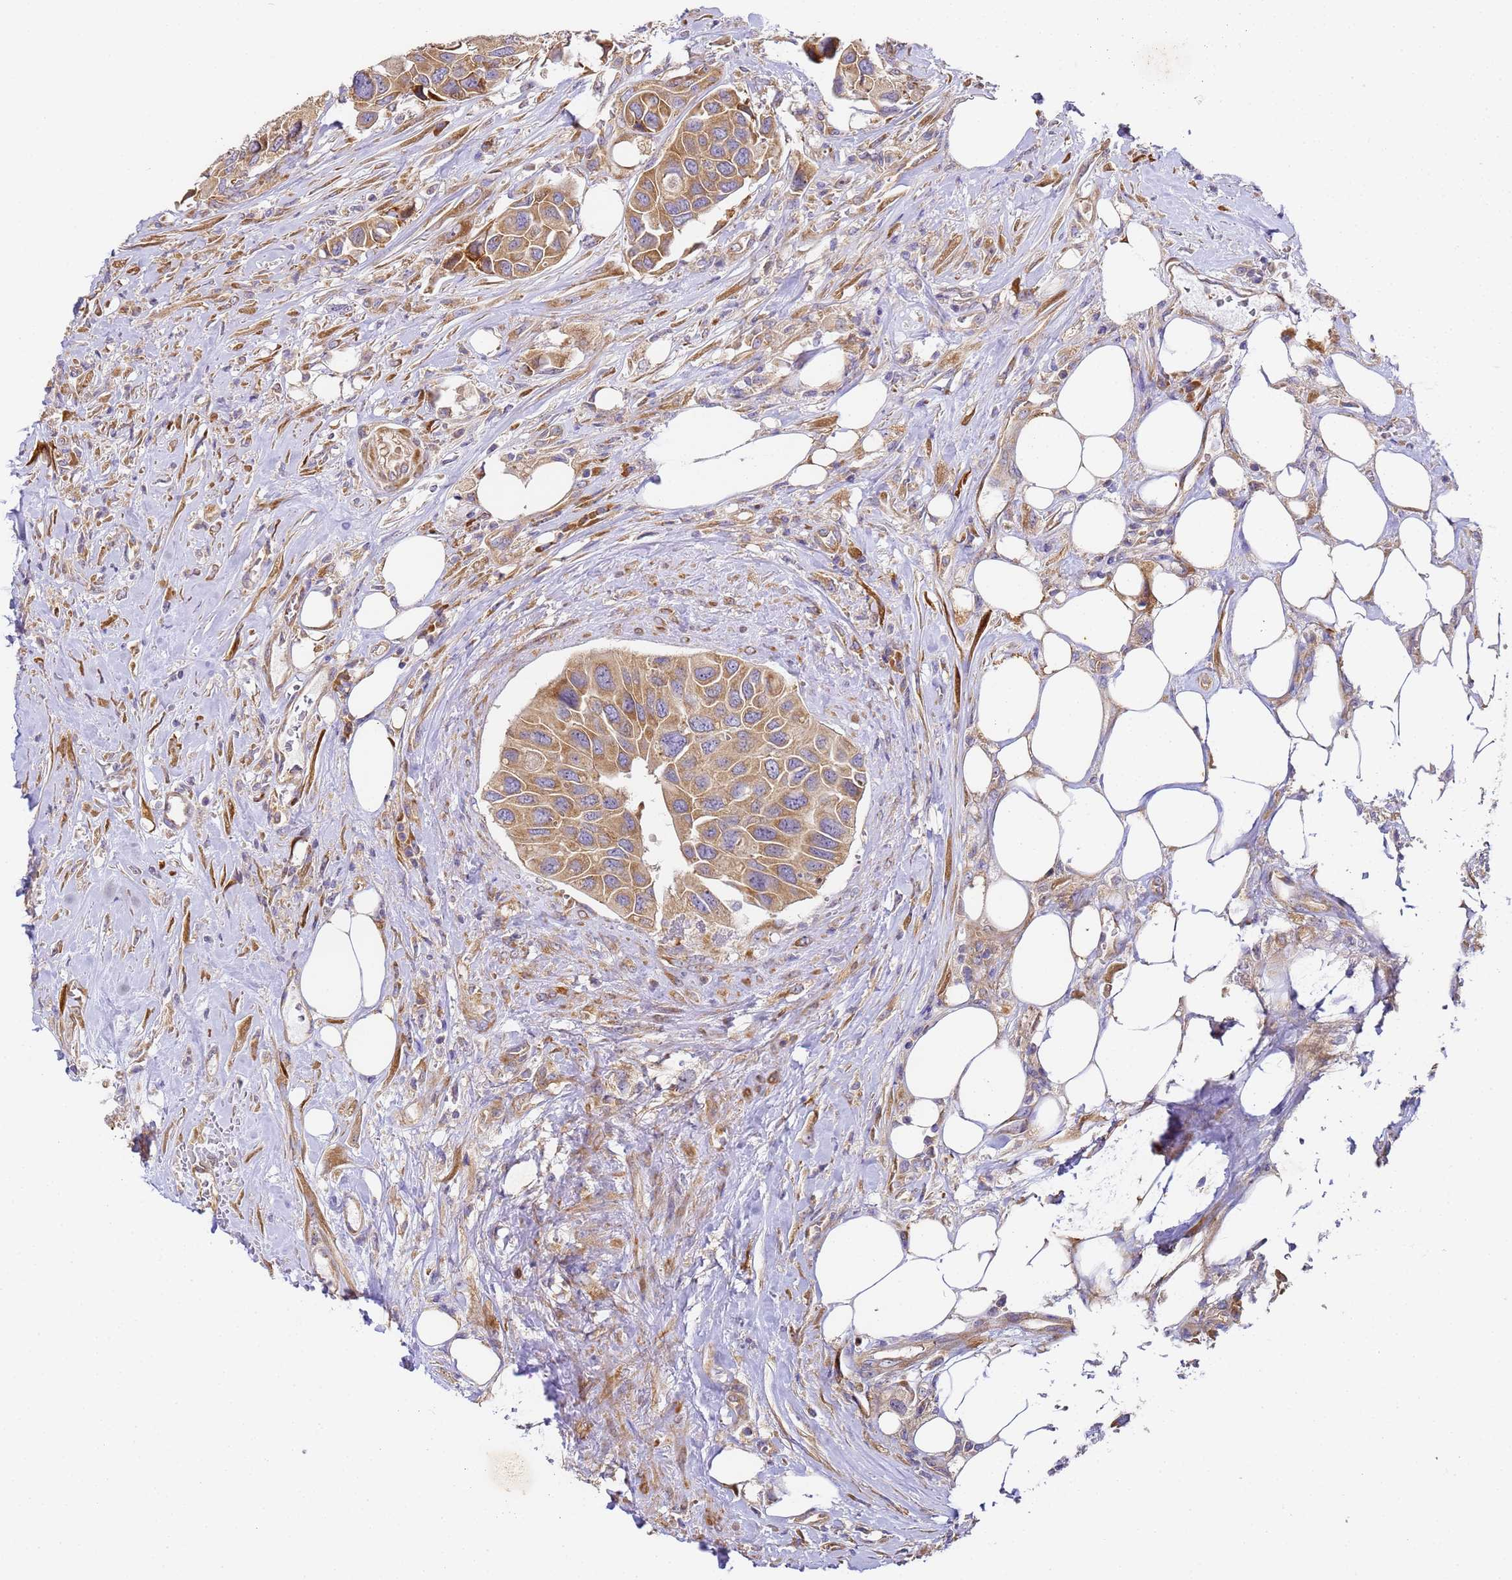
{"staining": {"intensity": "moderate", "quantity": ">75%", "location": "cytoplasmic/membranous"}, "tissue": "urothelial cancer", "cell_type": "Tumor cells", "image_type": "cancer", "snomed": [{"axis": "morphology", "description": "Urothelial carcinoma, High grade"}, {"axis": "topography", "description": "Urinary bladder"}], "caption": "Immunohistochemistry (IHC) image of human urothelial cancer stained for a protein (brown), which reveals medium levels of moderate cytoplasmic/membranous expression in about >75% of tumor cells.", "gene": "RPL13A", "patient": {"sex": "male", "age": 74}}